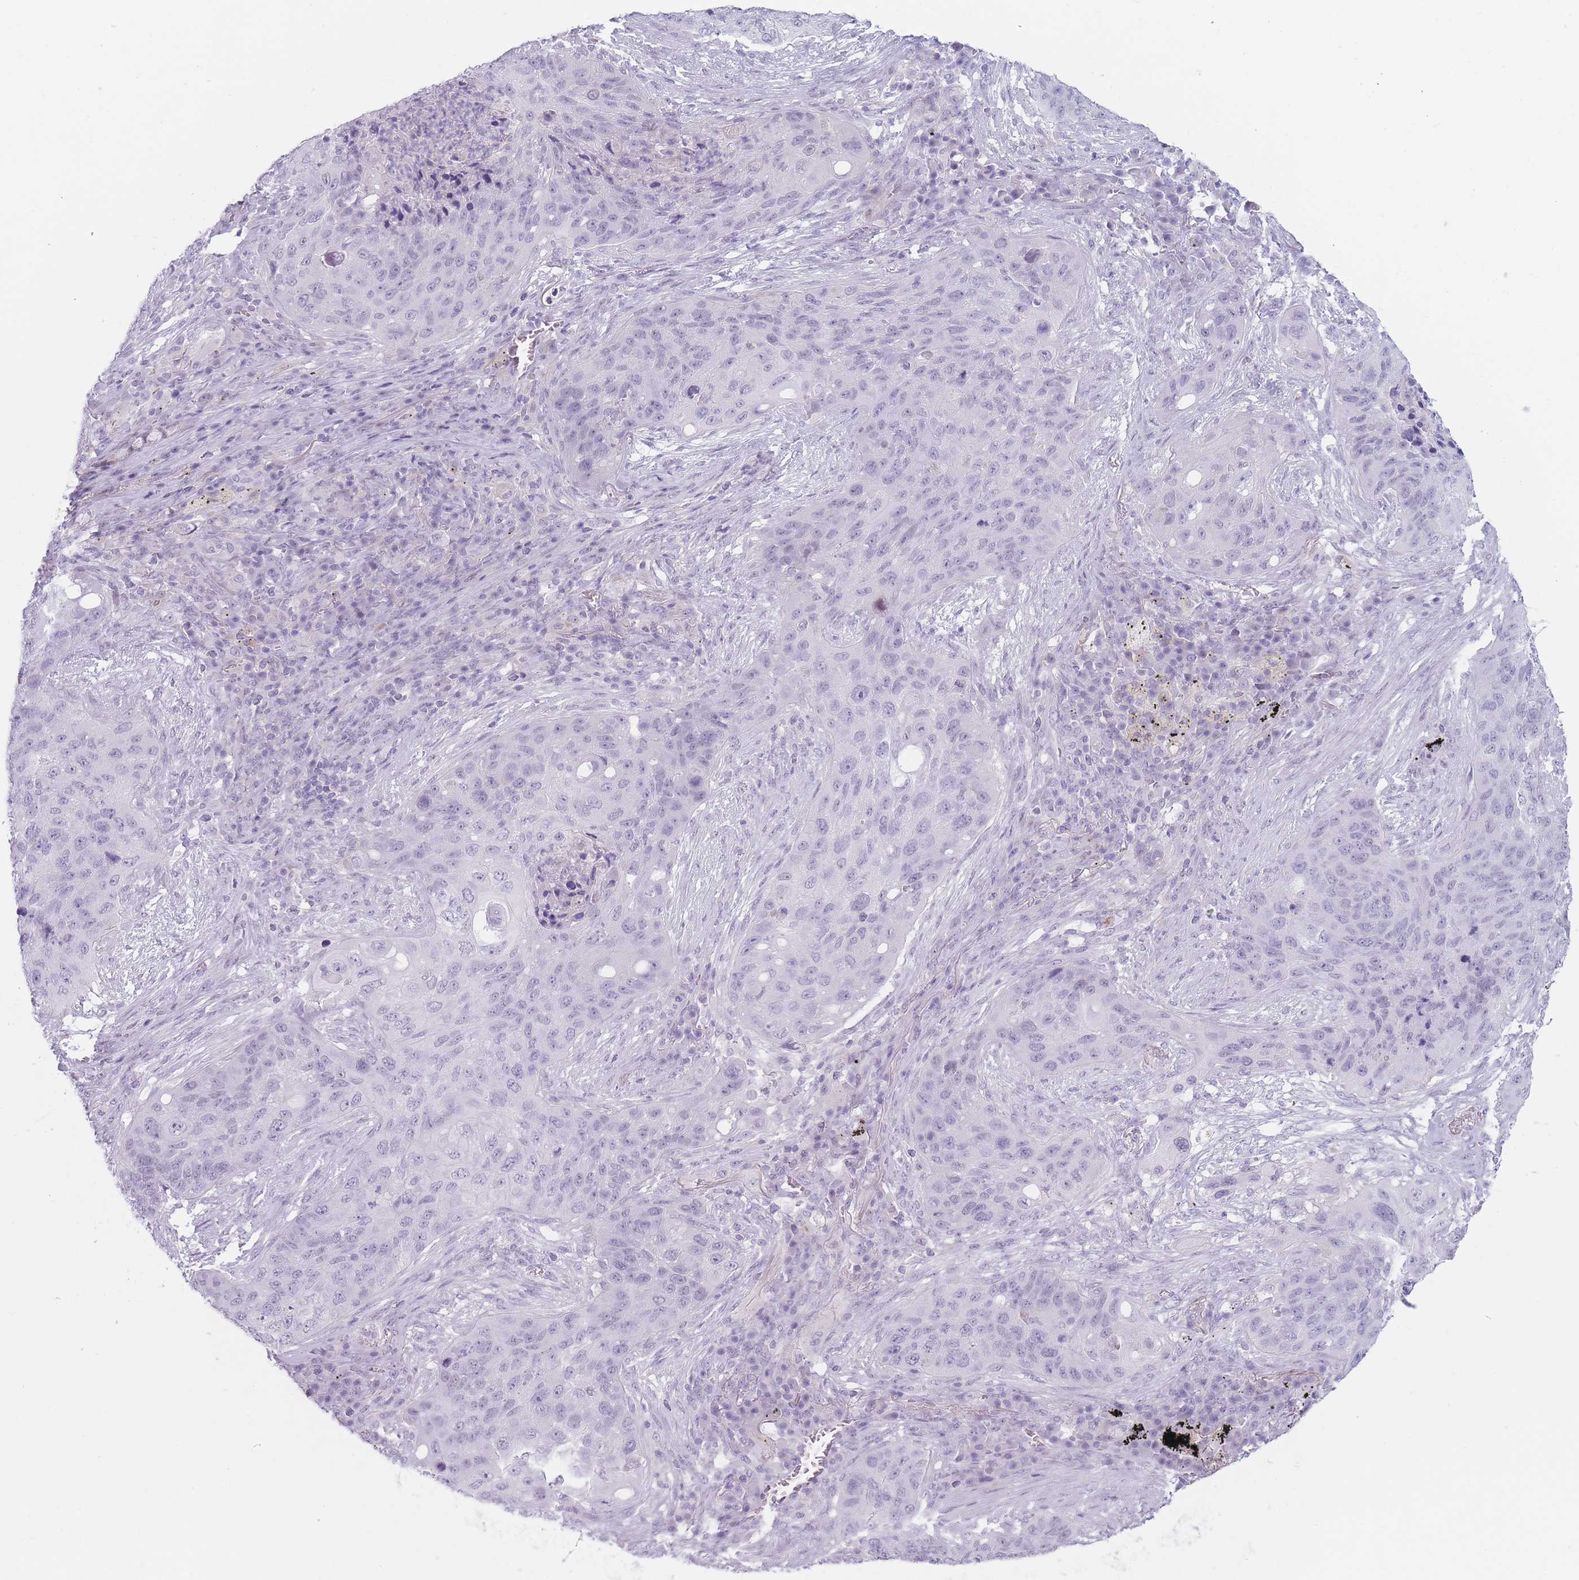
{"staining": {"intensity": "negative", "quantity": "none", "location": "none"}, "tissue": "lung cancer", "cell_type": "Tumor cells", "image_type": "cancer", "snomed": [{"axis": "morphology", "description": "Squamous cell carcinoma, NOS"}, {"axis": "topography", "description": "Lung"}], "caption": "Image shows no significant protein positivity in tumor cells of lung squamous cell carcinoma.", "gene": "IFNA6", "patient": {"sex": "female", "age": 63}}